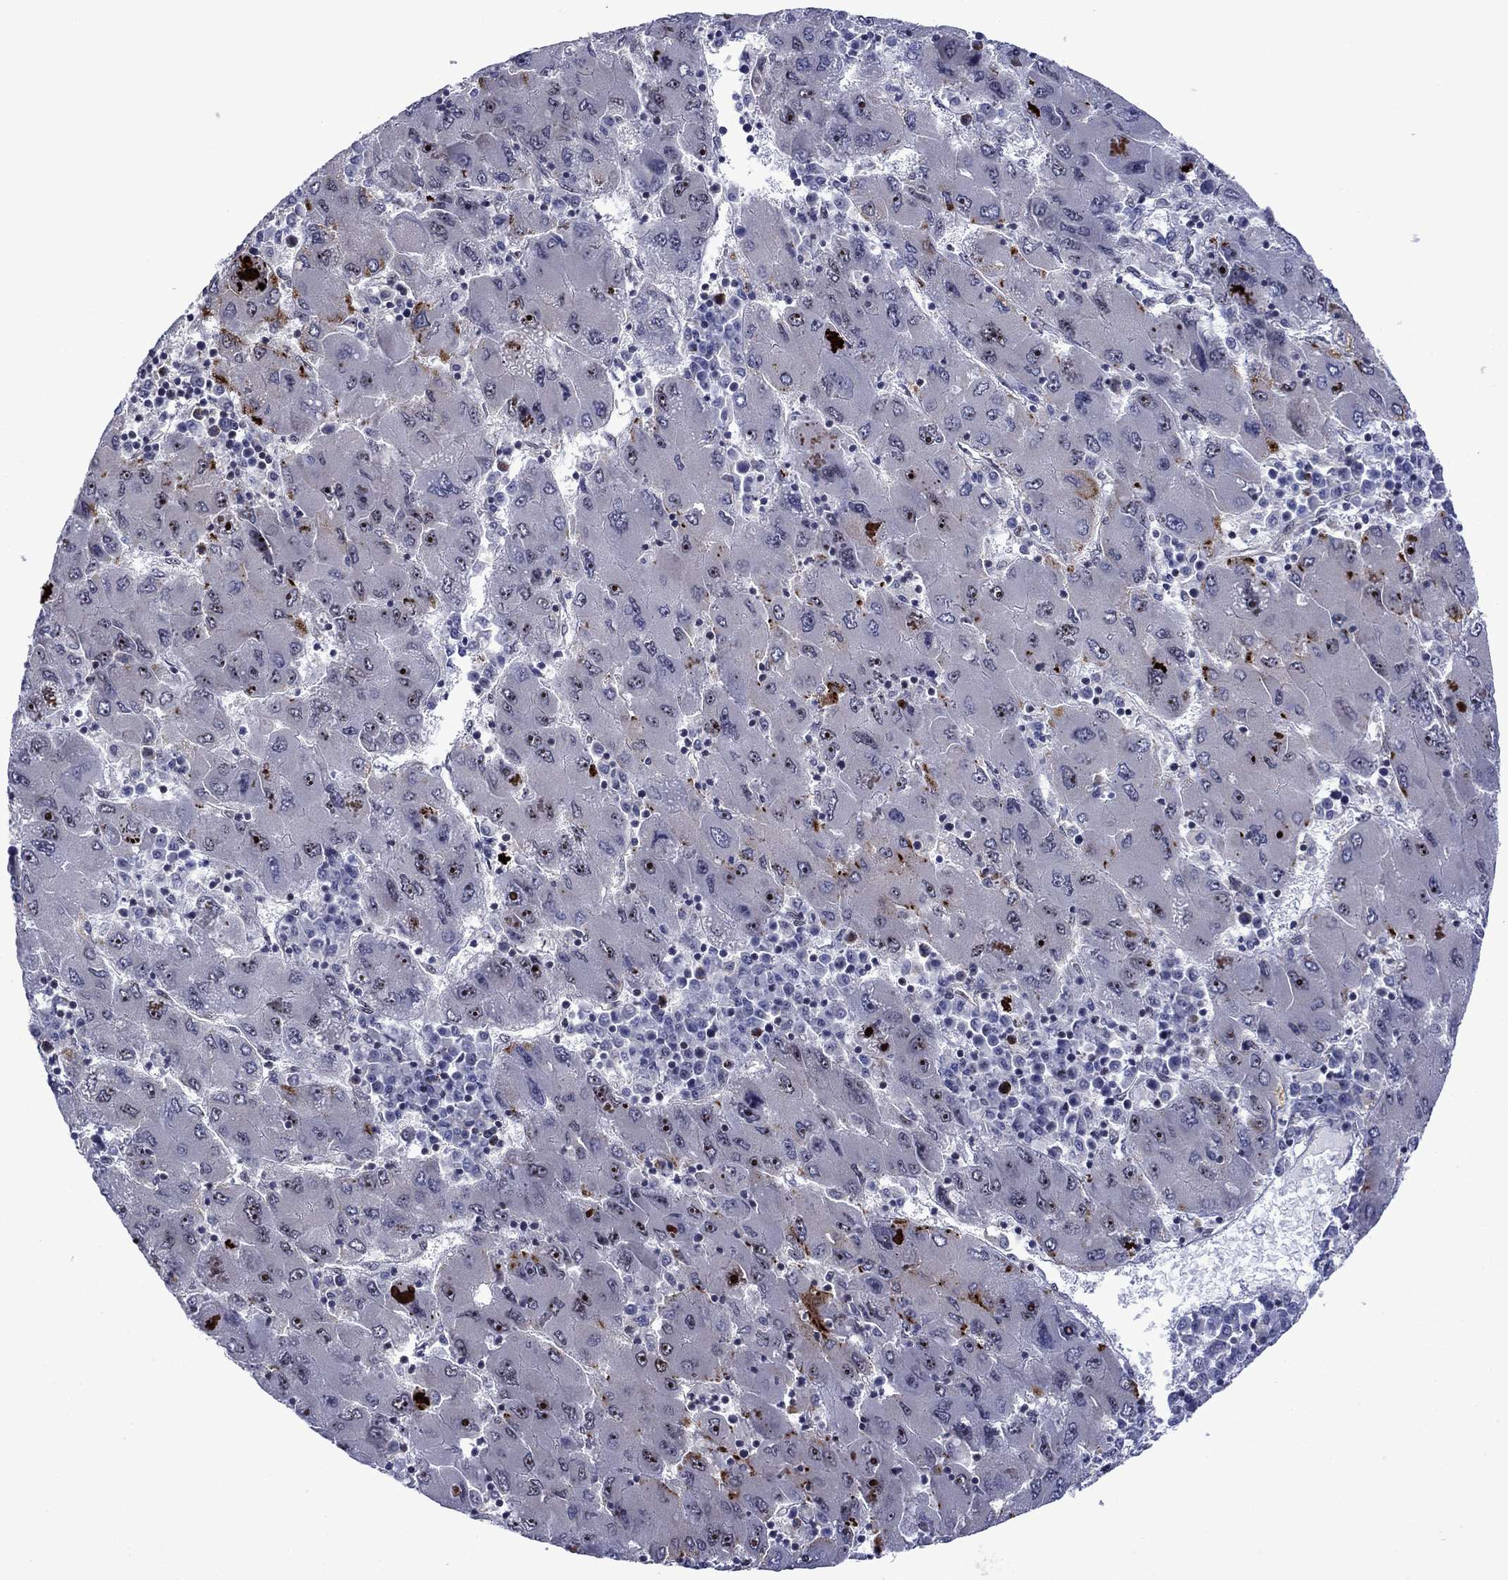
{"staining": {"intensity": "negative", "quantity": "none", "location": "none"}, "tissue": "liver cancer", "cell_type": "Tumor cells", "image_type": "cancer", "snomed": [{"axis": "morphology", "description": "Carcinoma, Hepatocellular, NOS"}, {"axis": "topography", "description": "Liver"}], "caption": "Tumor cells are negative for brown protein staining in liver hepatocellular carcinoma.", "gene": "SURF2", "patient": {"sex": "male", "age": 75}}